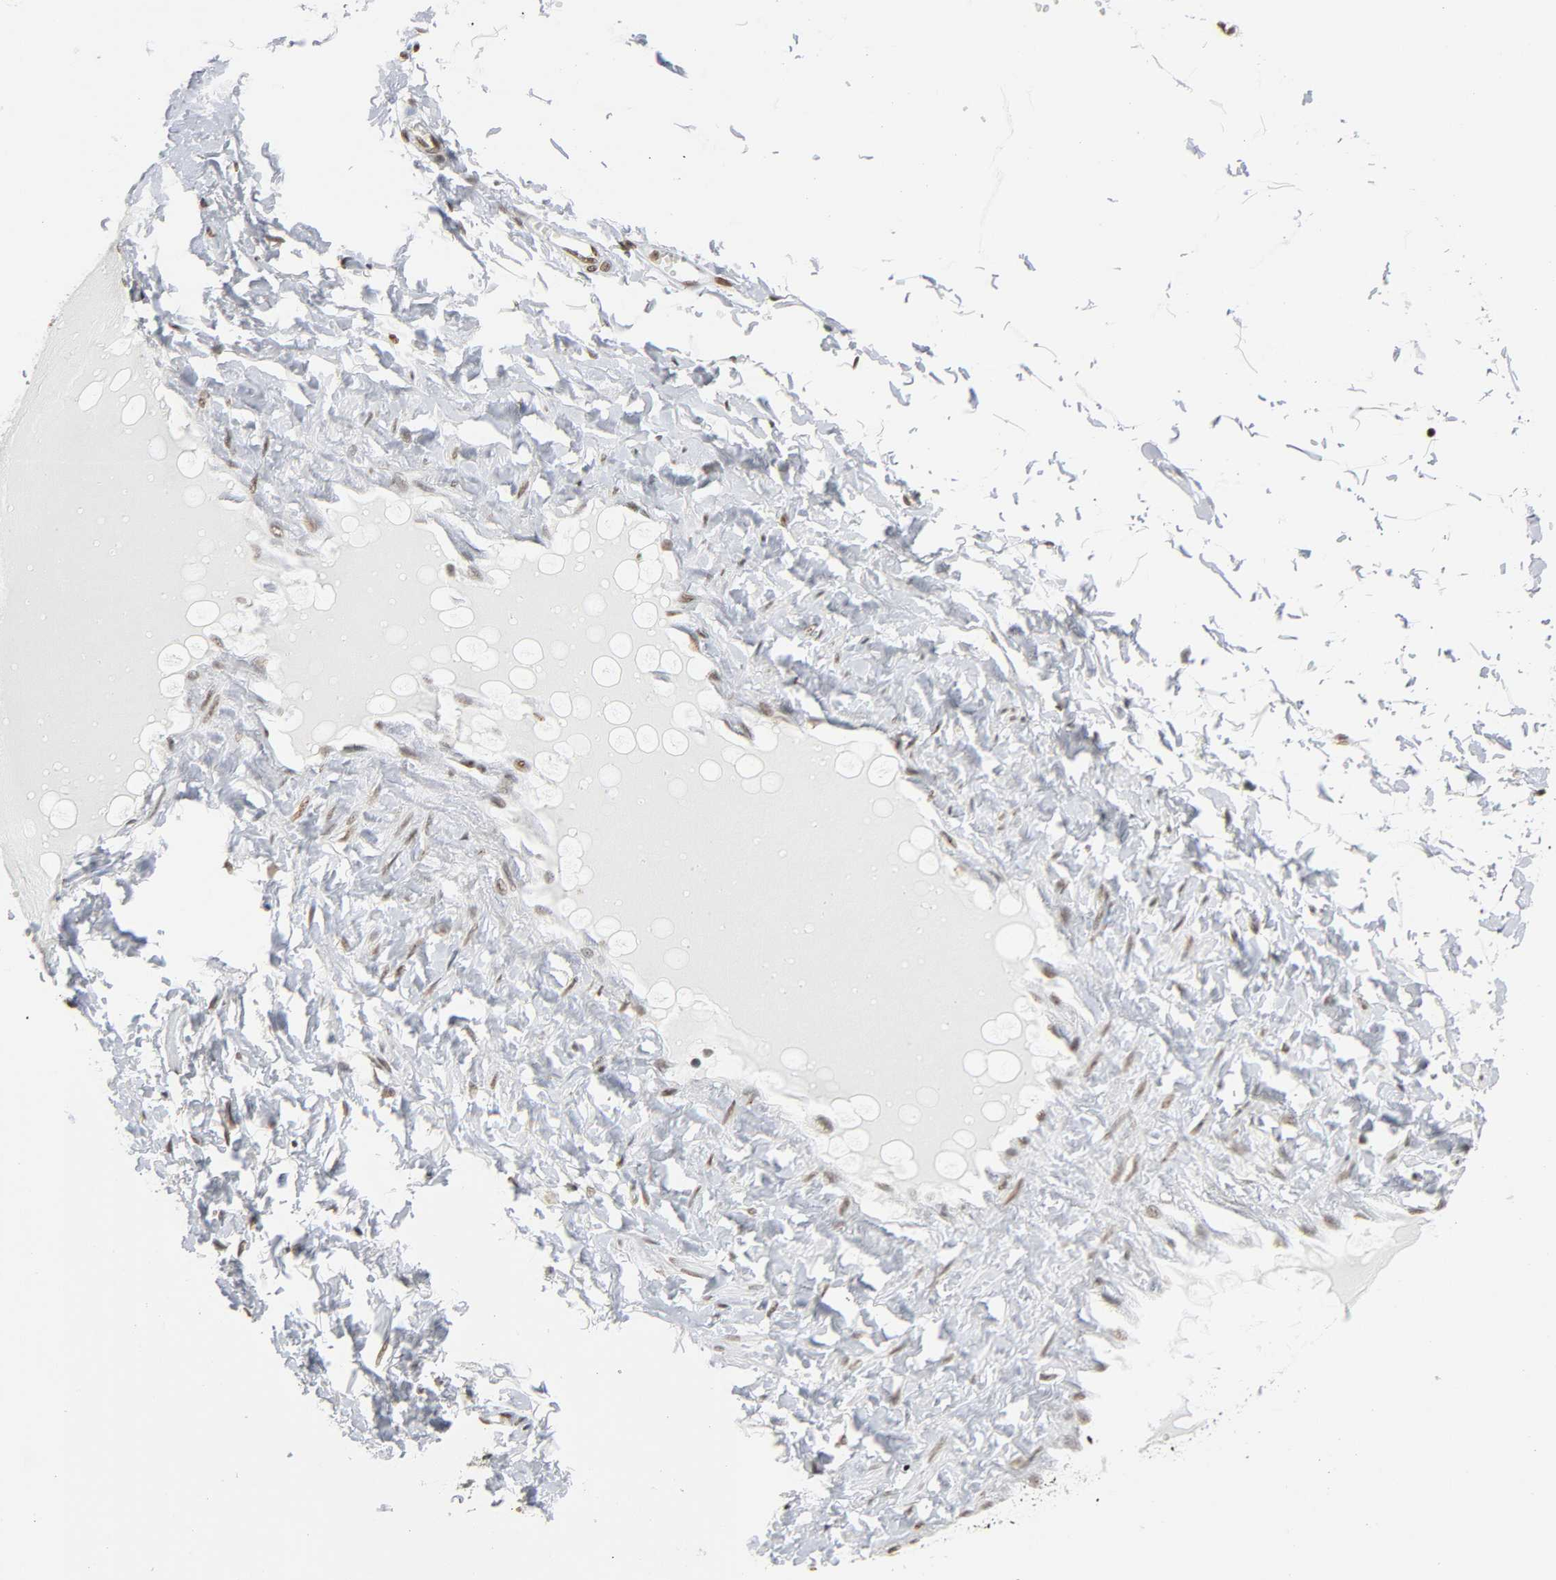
{"staining": {"intensity": "moderate", "quantity": ">75%", "location": "nuclear"}, "tissue": "soft tissue", "cell_type": "Fibroblasts", "image_type": "normal", "snomed": [{"axis": "morphology", "description": "Normal tissue, NOS"}, {"axis": "morphology", "description": "Inflammation, NOS"}, {"axis": "topography", "description": "Vascular tissue"}, {"axis": "topography", "description": "Salivary gland"}], "caption": "Protein staining of benign soft tissue reveals moderate nuclear expression in approximately >75% of fibroblasts. Nuclei are stained in blue.", "gene": "SUMO1", "patient": {"sex": "female", "age": 75}}